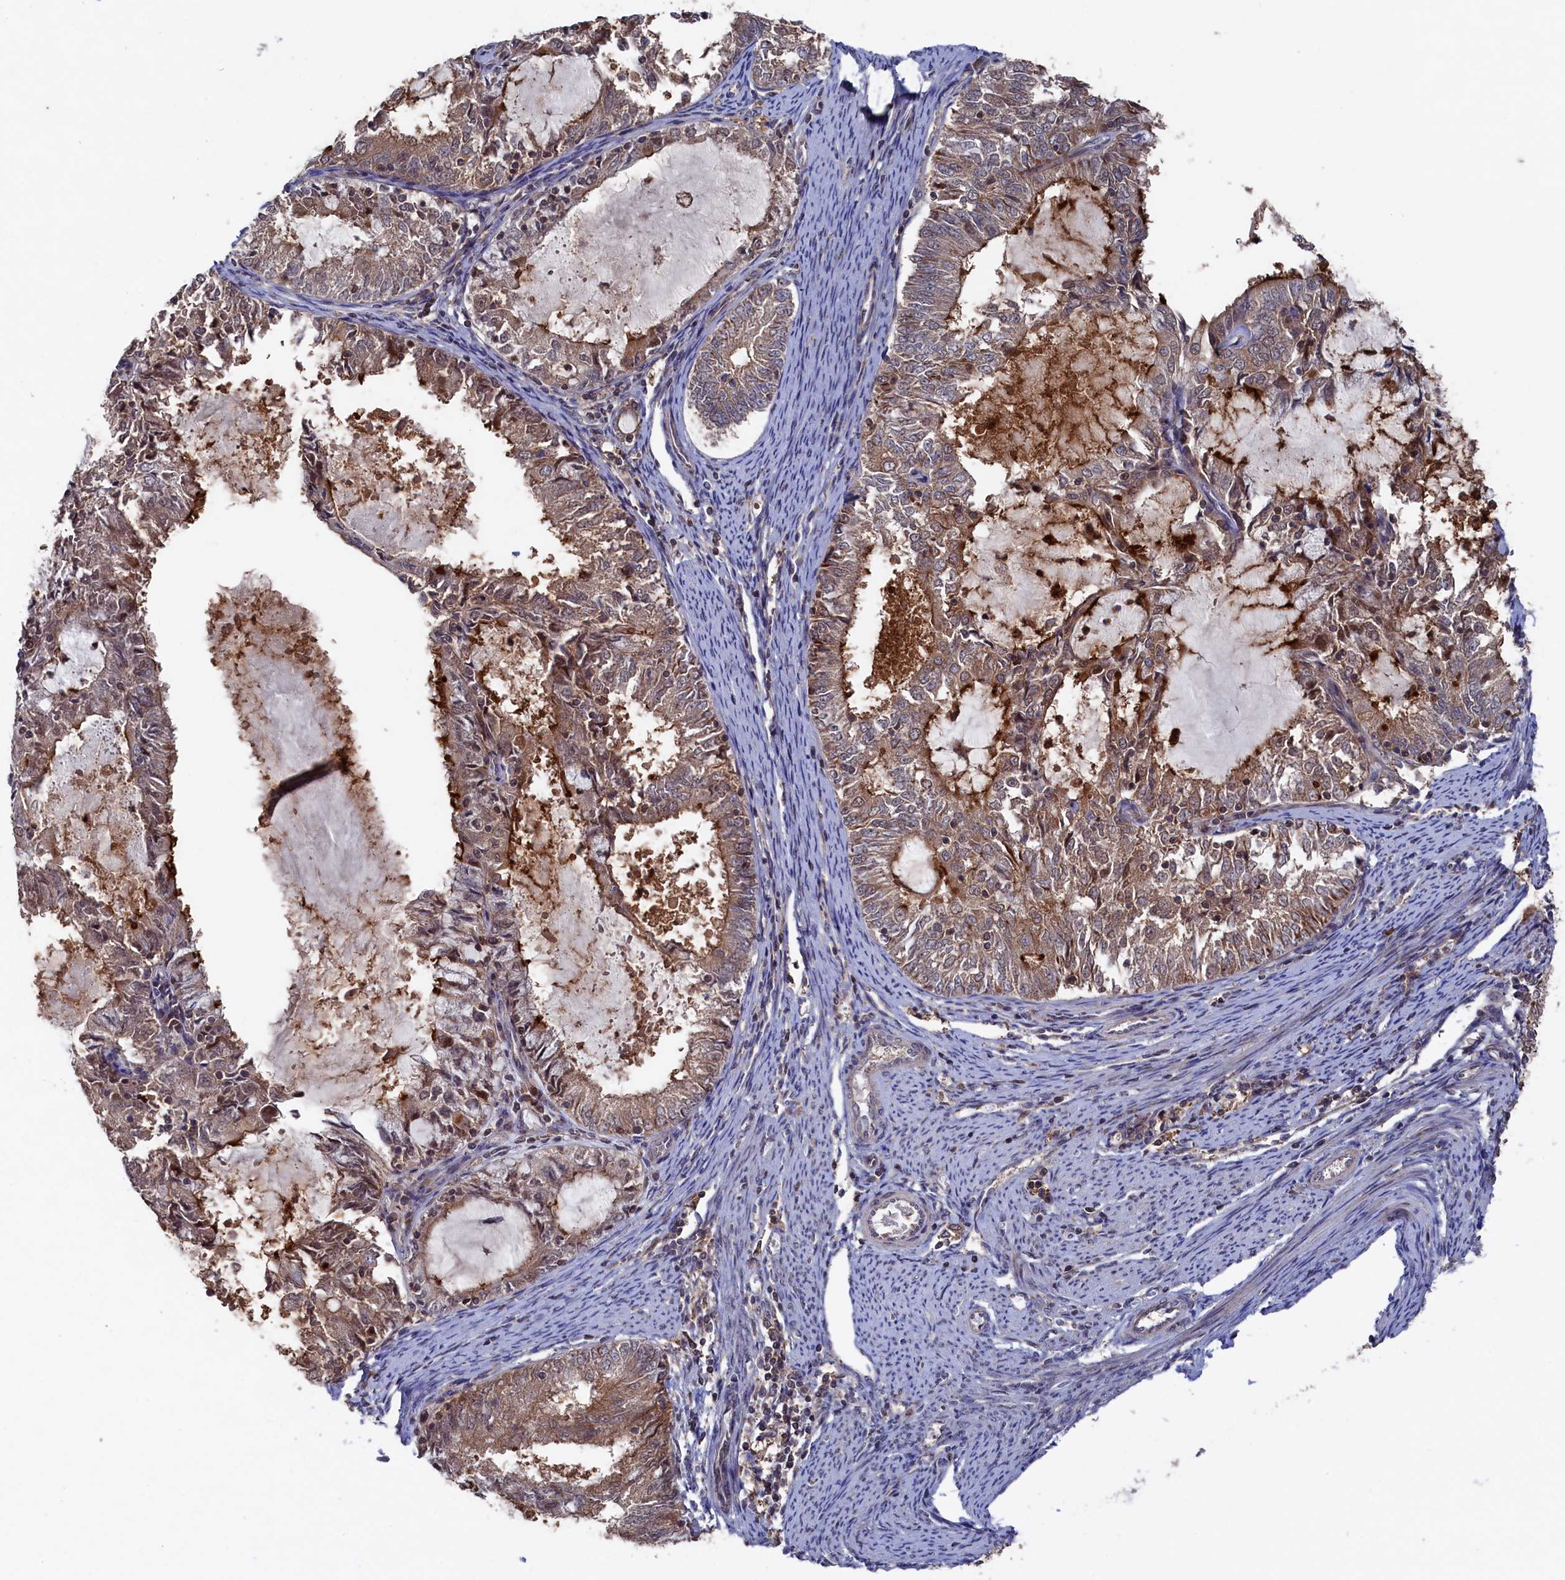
{"staining": {"intensity": "moderate", "quantity": "25%-75%", "location": "cytoplasmic/membranous"}, "tissue": "endometrial cancer", "cell_type": "Tumor cells", "image_type": "cancer", "snomed": [{"axis": "morphology", "description": "Adenocarcinoma, NOS"}, {"axis": "topography", "description": "Endometrium"}], "caption": "Moderate cytoplasmic/membranous staining for a protein is present in approximately 25%-75% of tumor cells of endometrial adenocarcinoma using immunohistochemistry (IHC).", "gene": "TMC5", "patient": {"sex": "female", "age": 57}}